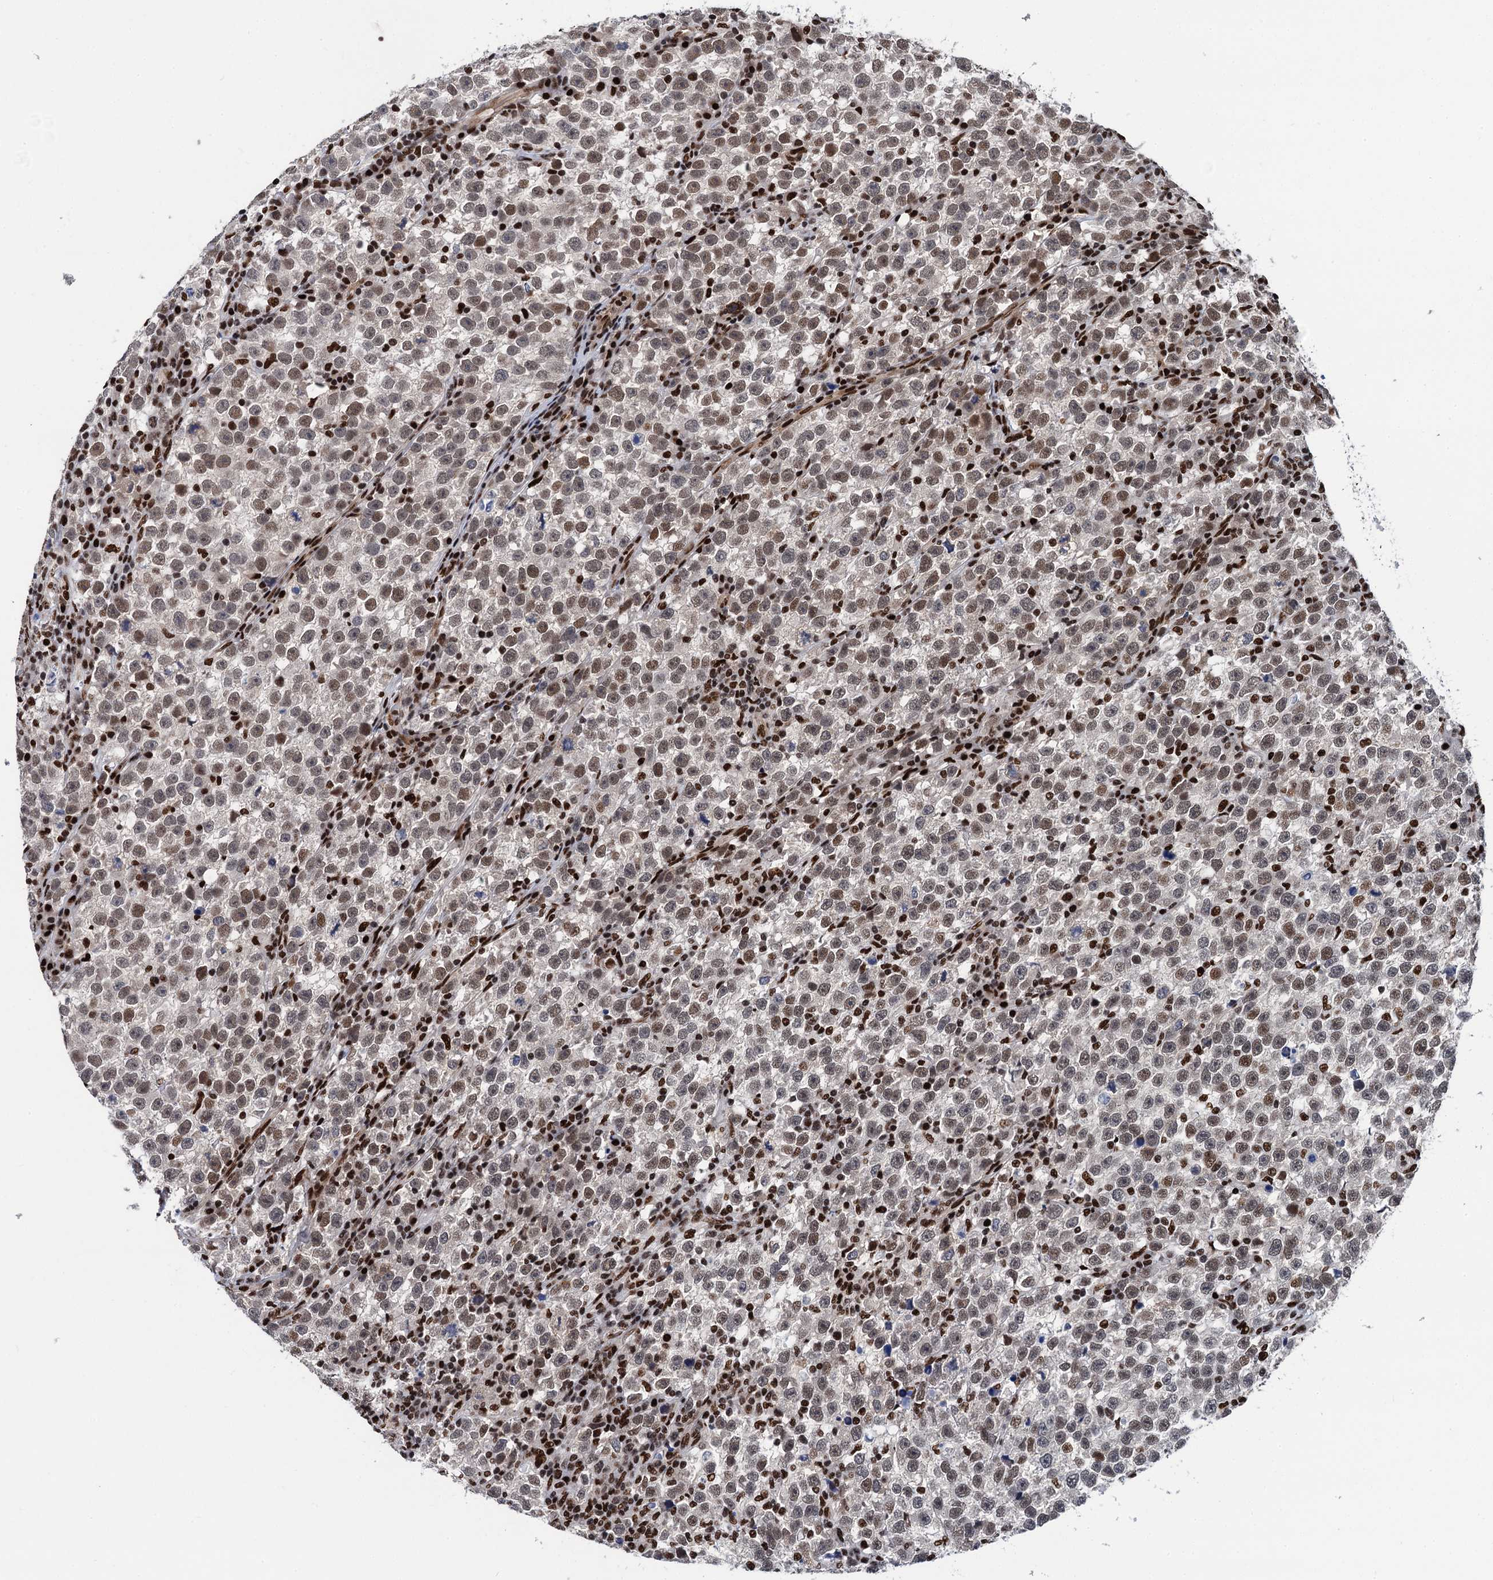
{"staining": {"intensity": "moderate", "quantity": "25%-75%", "location": "nuclear"}, "tissue": "testis cancer", "cell_type": "Tumor cells", "image_type": "cancer", "snomed": [{"axis": "morphology", "description": "Normal tissue, NOS"}, {"axis": "morphology", "description": "Seminoma, NOS"}, {"axis": "topography", "description": "Testis"}], "caption": "Human testis seminoma stained for a protein (brown) exhibits moderate nuclear positive positivity in approximately 25%-75% of tumor cells.", "gene": "PPP4R1", "patient": {"sex": "male", "age": 43}}